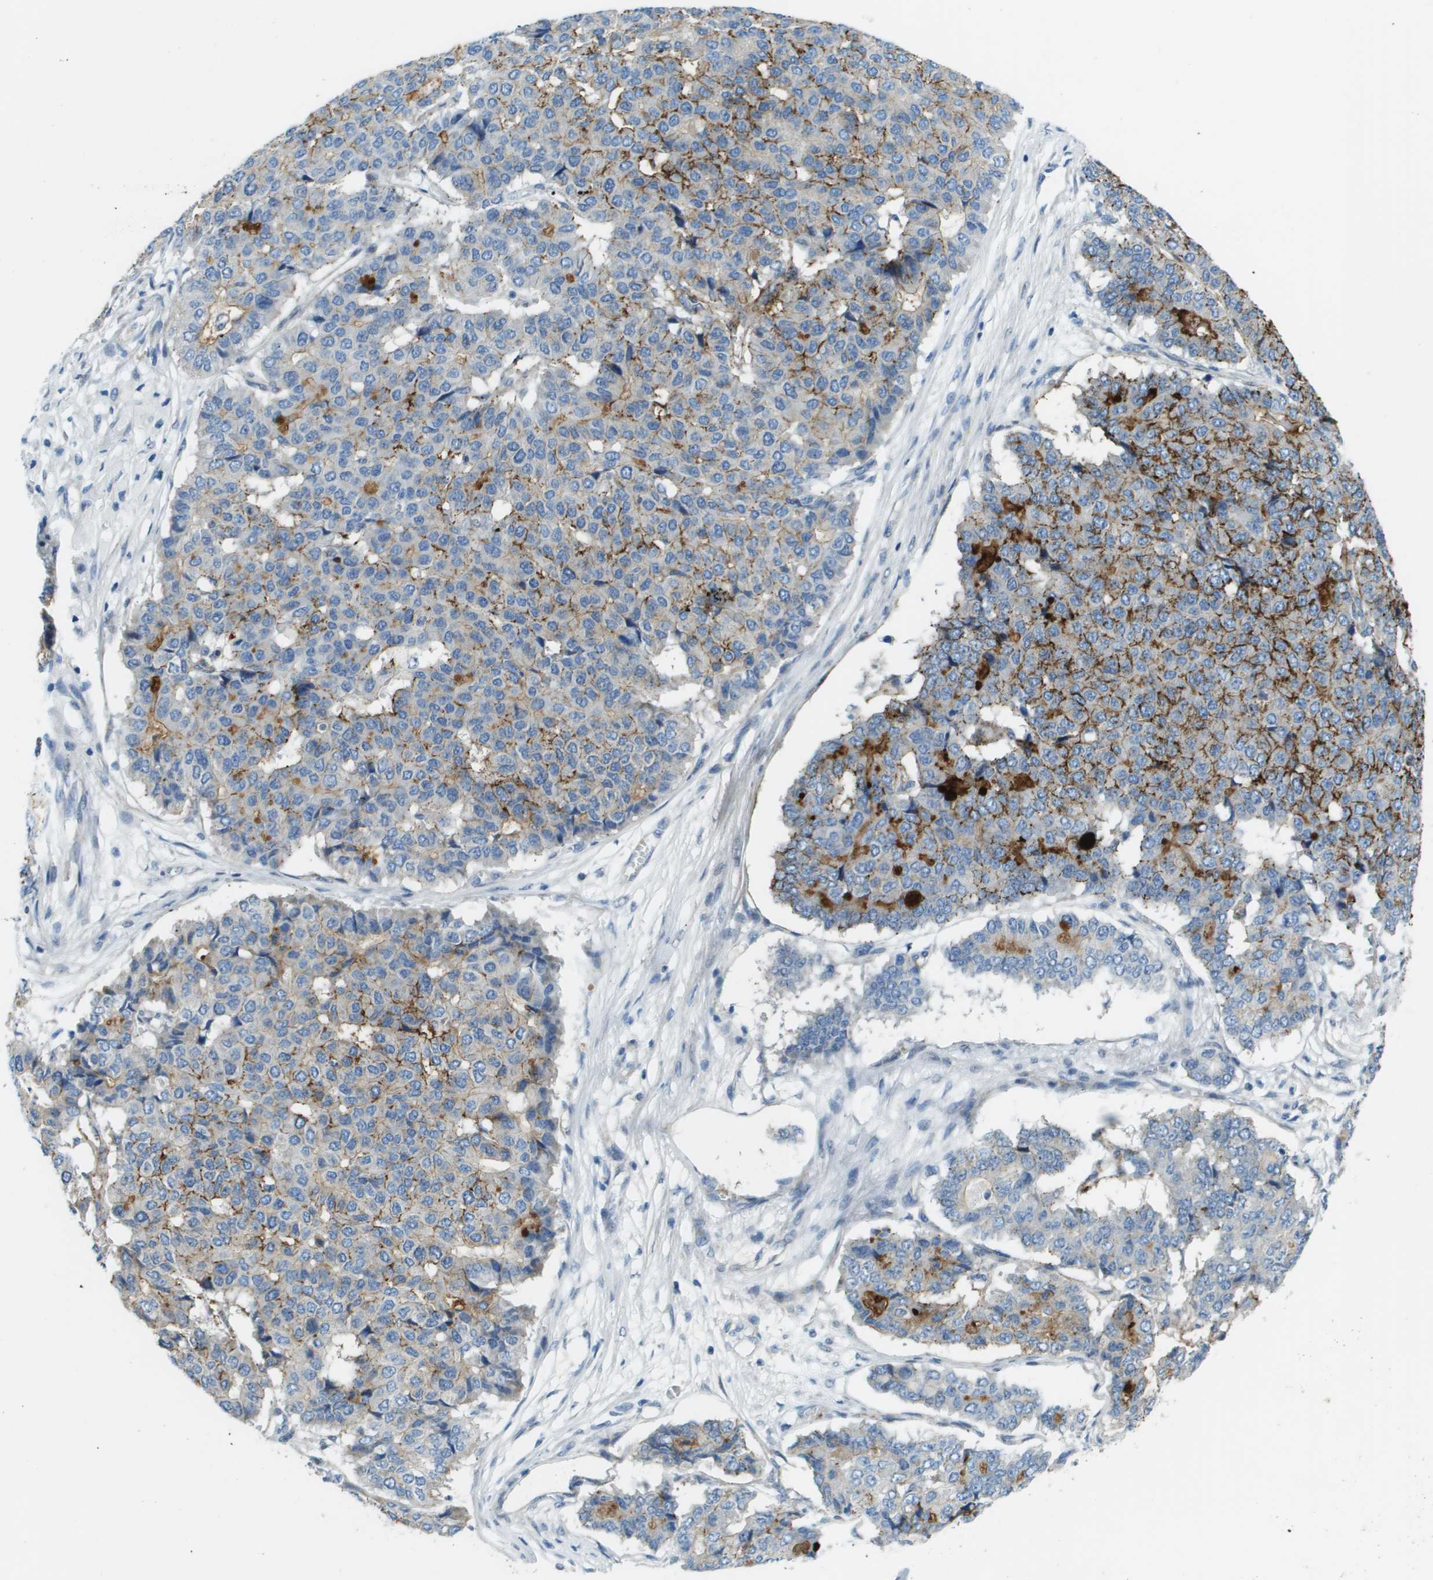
{"staining": {"intensity": "moderate", "quantity": "25%-75%", "location": "cytoplasmic/membranous"}, "tissue": "pancreatic cancer", "cell_type": "Tumor cells", "image_type": "cancer", "snomed": [{"axis": "morphology", "description": "Adenocarcinoma, NOS"}, {"axis": "topography", "description": "Pancreas"}], "caption": "Brown immunohistochemical staining in human pancreatic cancer (adenocarcinoma) shows moderate cytoplasmic/membranous staining in approximately 25%-75% of tumor cells. The staining is performed using DAB (3,3'-diaminobenzidine) brown chromogen to label protein expression. The nuclei are counter-stained blue using hematoxylin.", "gene": "SDC1", "patient": {"sex": "male", "age": 50}}